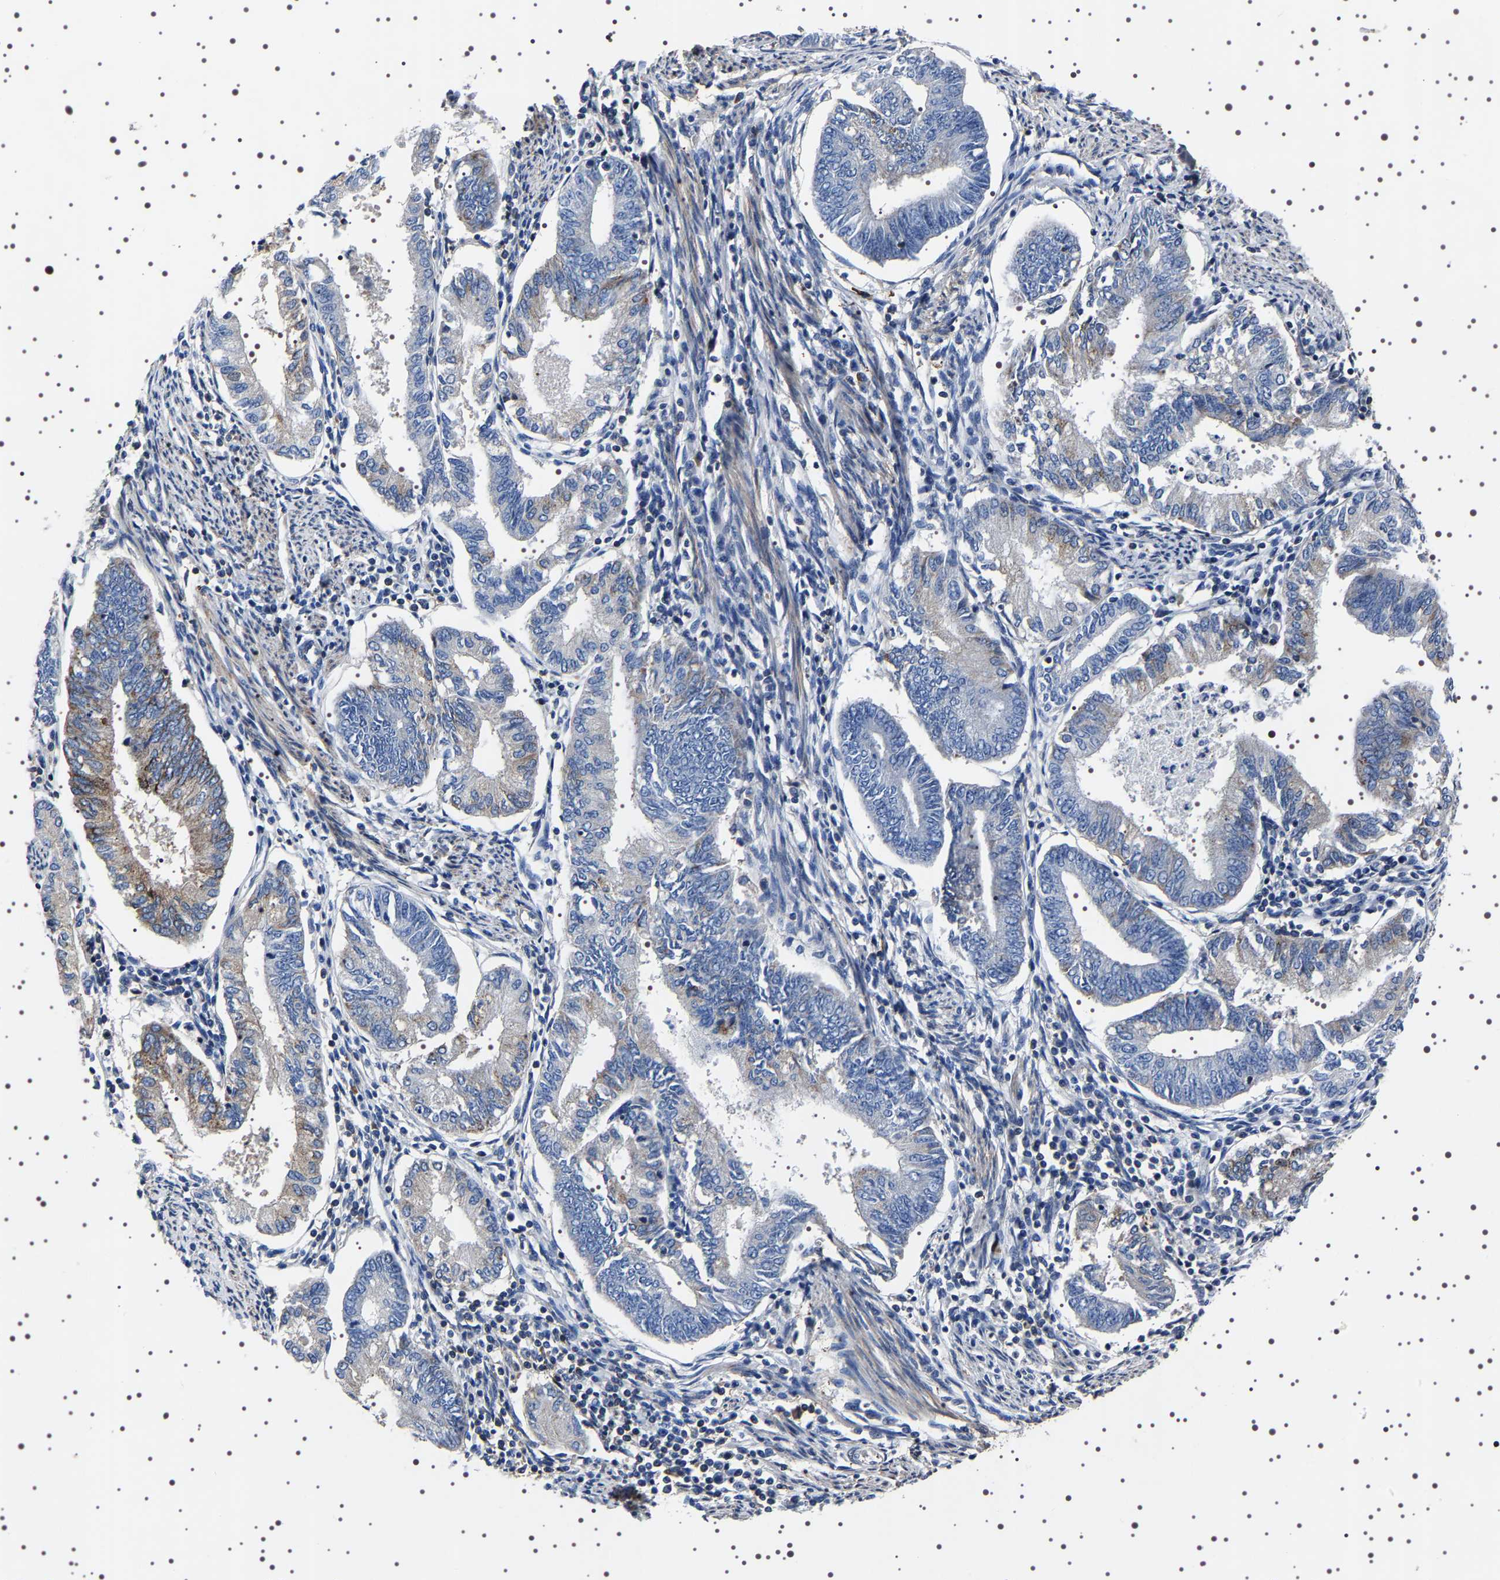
{"staining": {"intensity": "negative", "quantity": "none", "location": "none"}, "tissue": "endometrial cancer", "cell_type": "Tumor cells", "image_type": "cancer", "snomed": [{"axis": "morphology", "description": "Adenocarcinoma, NOS"}, {"axis": "topography", "description": "Endometrium"}], "caption": "This is an immunohistochemistry (IHC) photomicrograph of human adenocarcinoma (endometrial). There is no positivity in tumor cells.", "gene": "WDR1", "patient": {"sex": "female", "age": 86}}